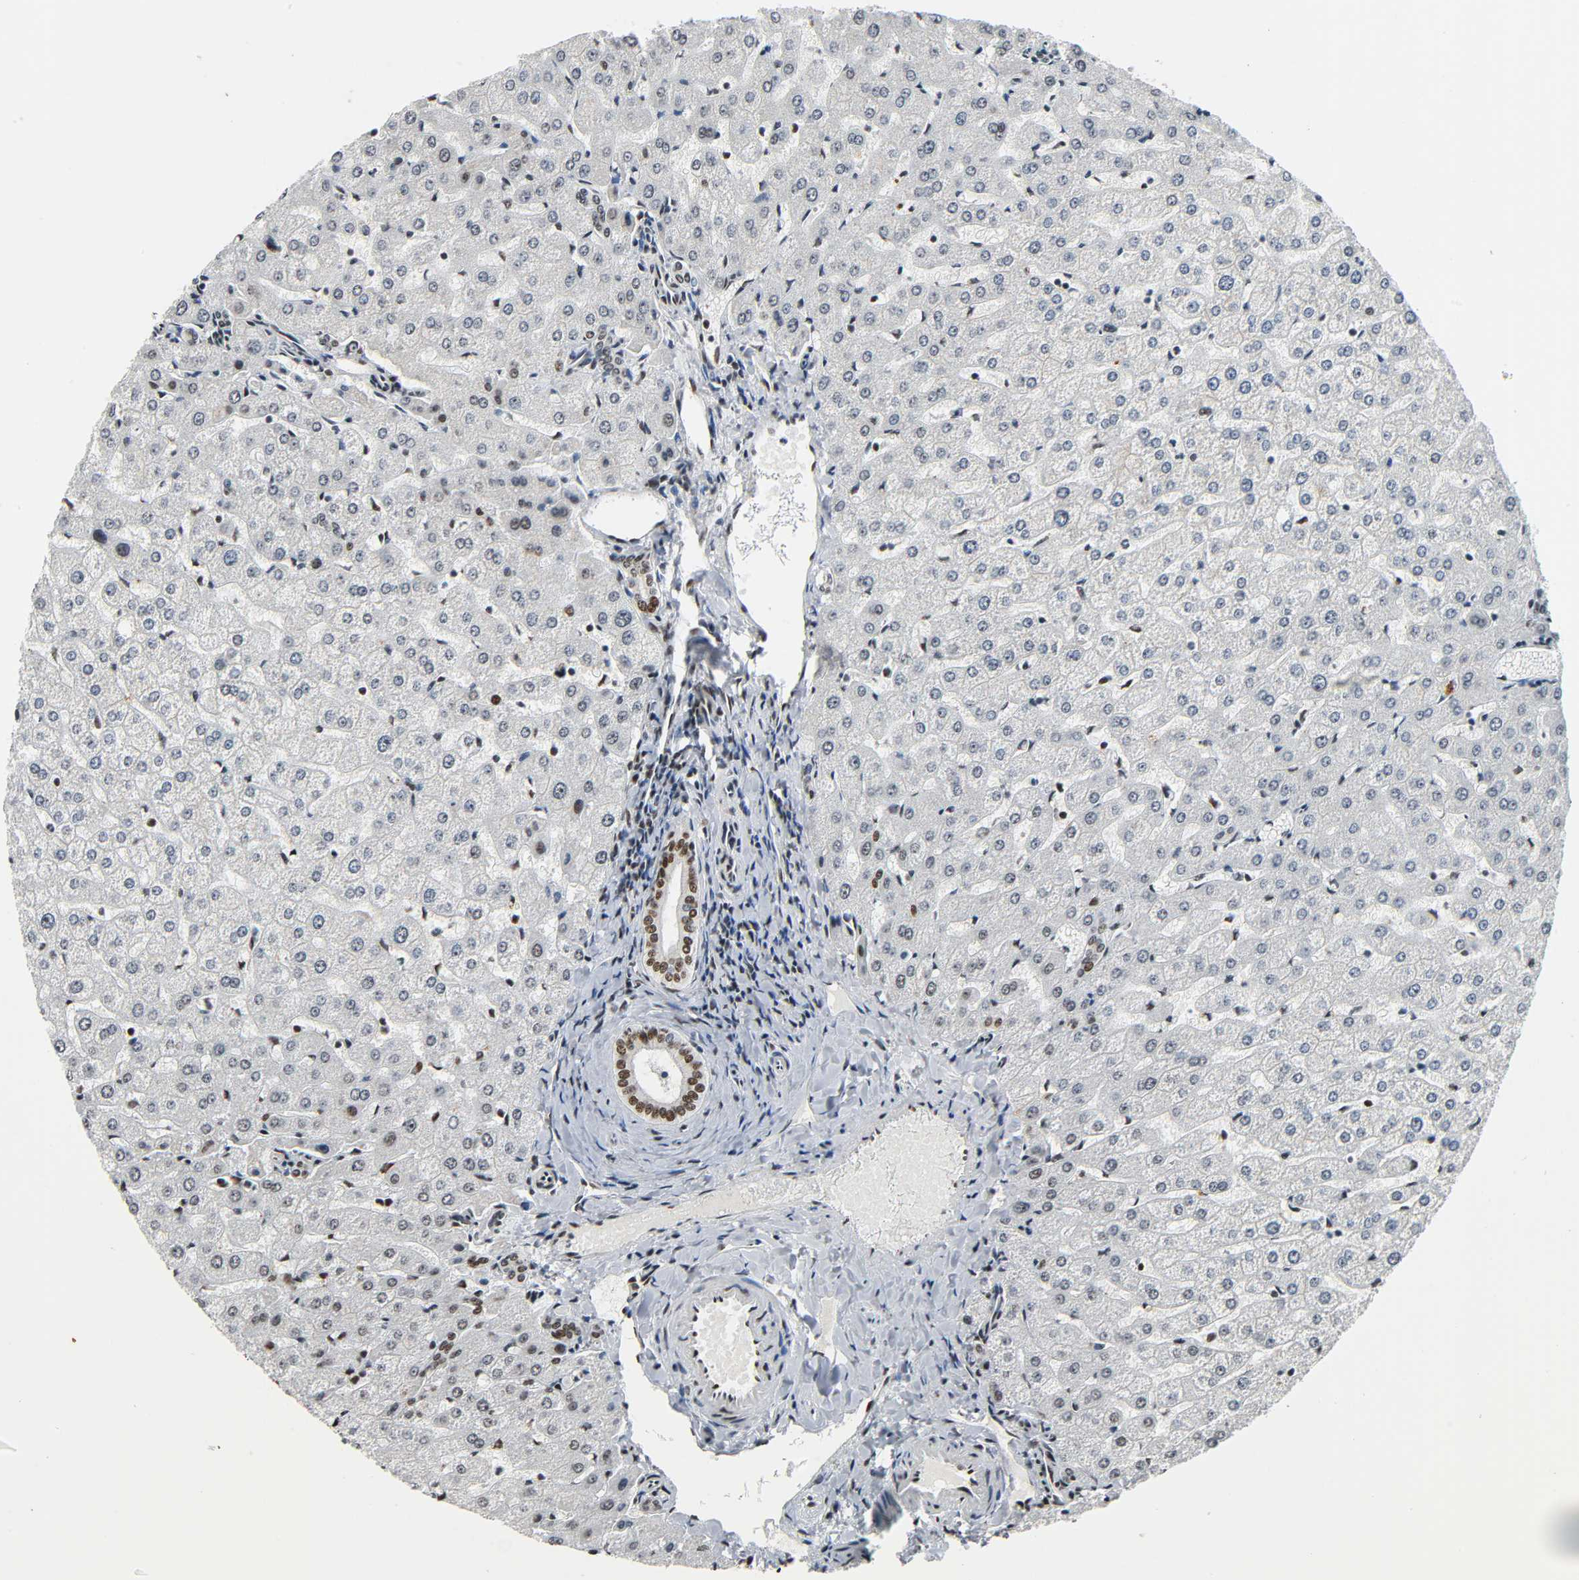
{"staining": {"intensity": "strong", "quantity": ">75%", "location": "nuclear"}, "tissue": "liver", "cell_type": "Cholangiocytes", "image_type": "normal", "snomed": [{"axis": "morphology", "description": "Normal tissue, NOS"}, {"axis": "morphology", "description": "Fibrosis, NOS"}, {"axis": "topography", "description": "Liver"}], "caption": "Immunohistochemical staining of benign liver exhibits >75% levels of strong nuclear protein expression in about >75% of cholangiocytes.", "gene": "CDK9", "patient": {"sex": "female", "age": 29}}